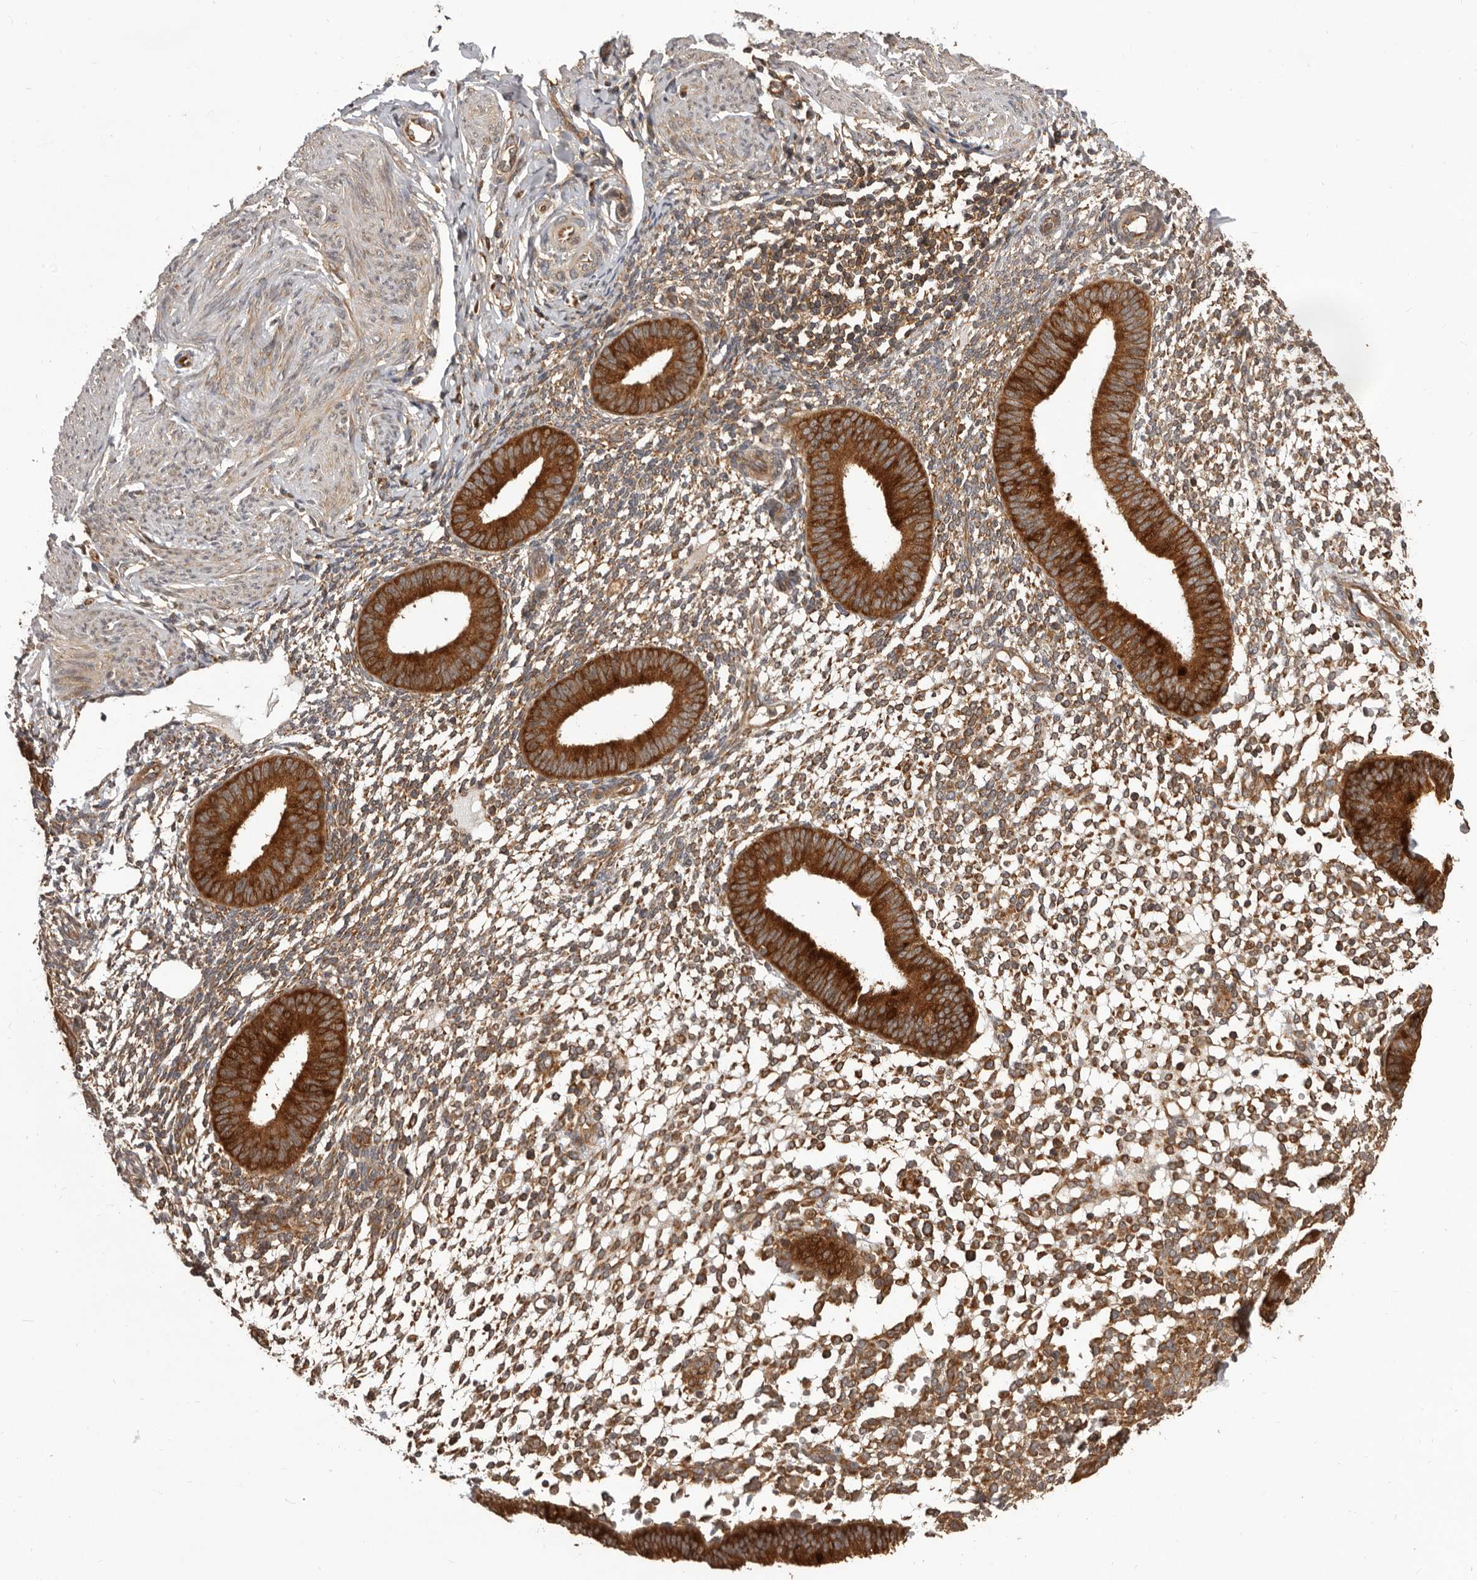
{"staining": {"intensity": "moderate", "quantity": ">75%", "location": "cytoplasmic/membranous"}, "tissue": "endometrium", "cell_type": "Cells in endometrial stroma", "image_type": "normal", "snomed": [{"axis": "morphology", "description": "Normal tissue, NOS"}, {"axis": "topography", "description": "Uterus"}, {"axis": "topography", "description": "Endometrium"}], "caption": "Immunohistochemical staining of benign endometrium shows moderate cytoplasmic/membranous protein staining in about >75% of cells in endometrial stroma.", "gene": "HBS1L", "patient": {"sex": "female", "age": 48}}